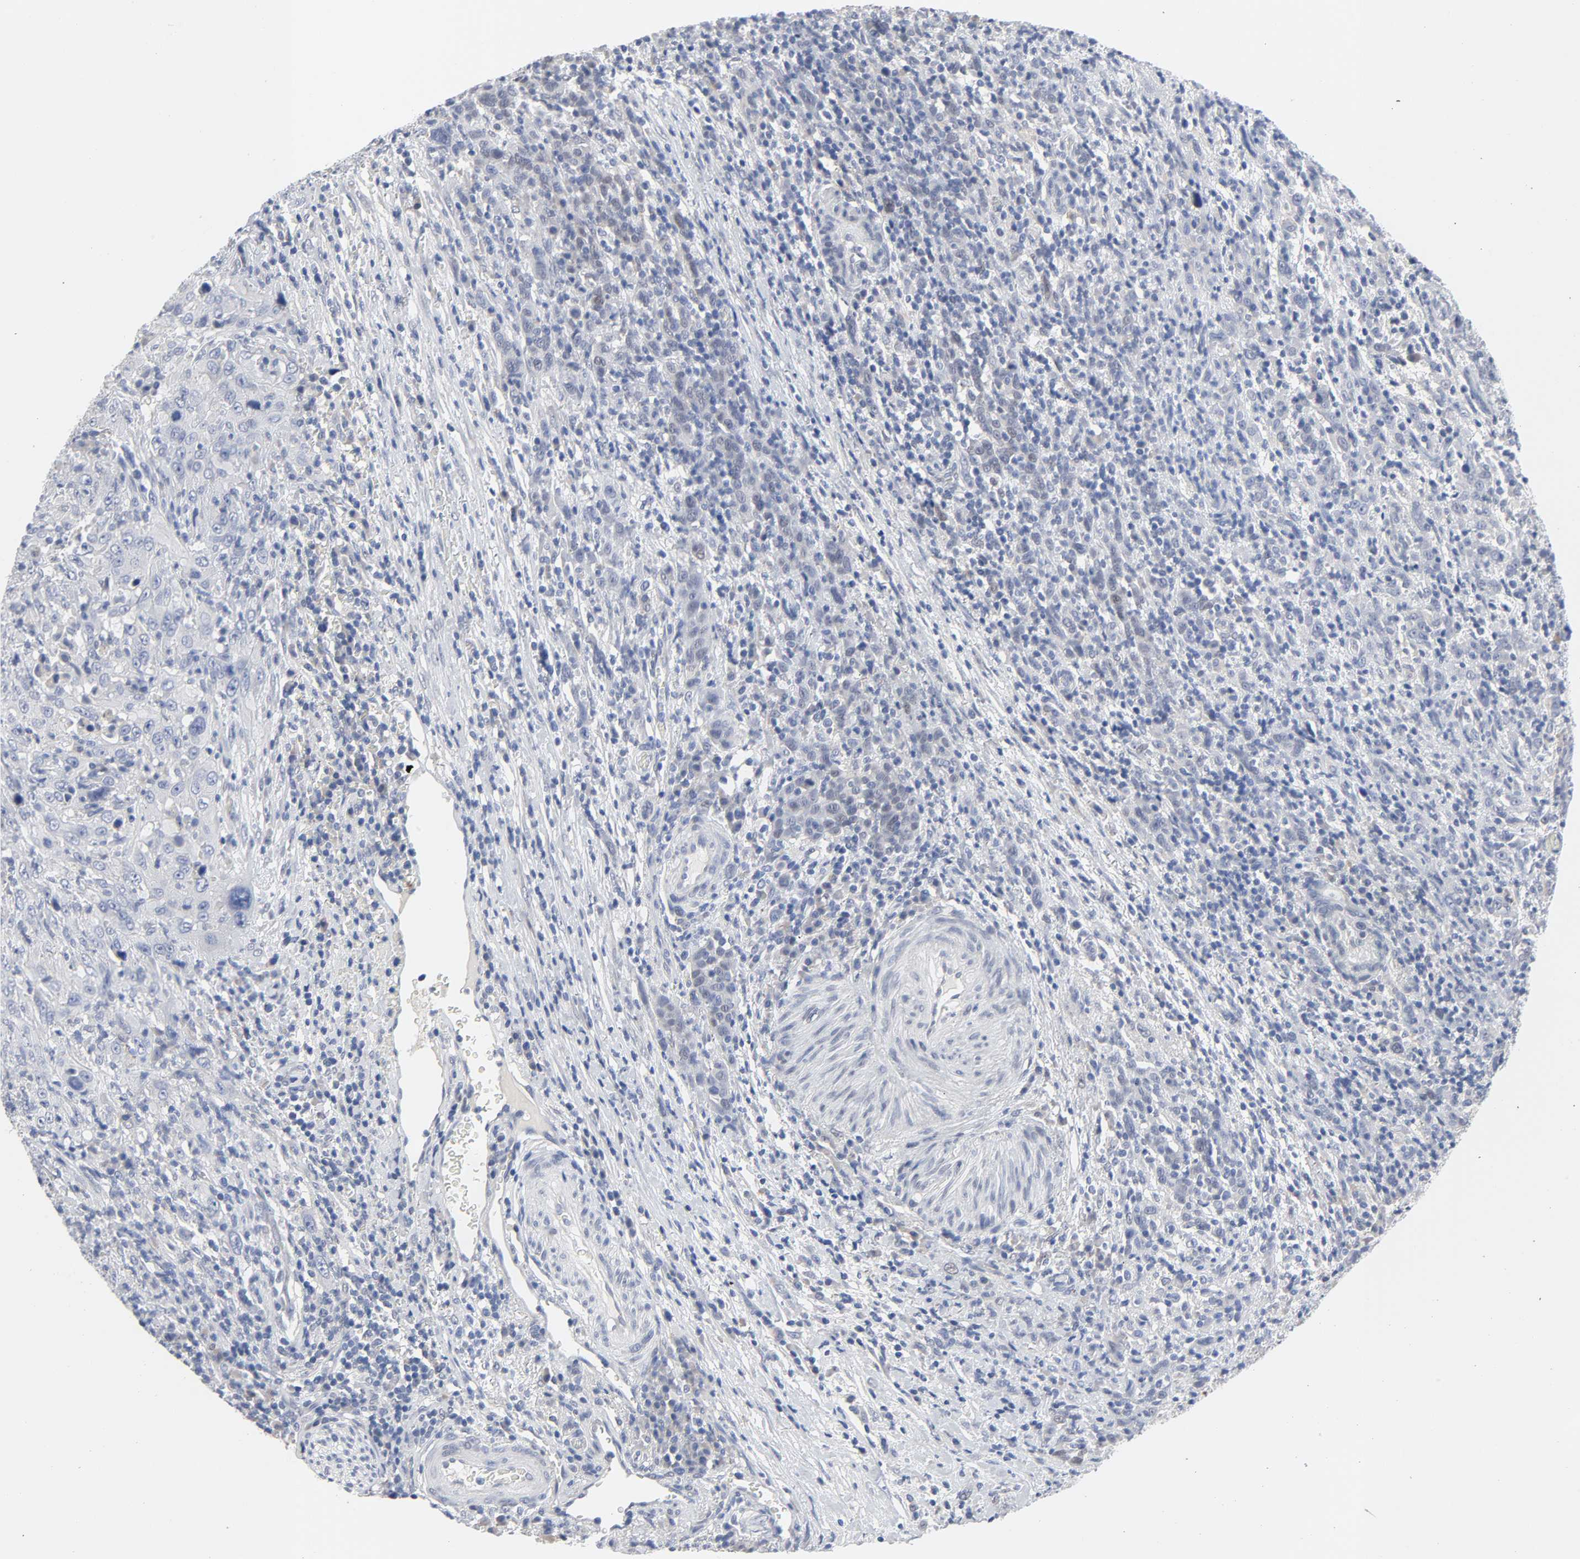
{"staining": {"intensity": "negative", "quantity": "none", "location": "none"}, "tissue": "urothelial cancer", "cell_type": "Tumor cells", "image_type": "cancer", "snomed": [{"axis": "morphology", "description": "Urothelial carcinoma, High grade"}, {"axis": "topography", "description": "Urinary bladder"}], "caption": "Urothelial carcinoma (high-grade) stained for a protein using immunohistochemistry (IHC) displays no staining tumor cells.", "gene": "SALL2", "patient": {"sex": "male", "age": 61}}